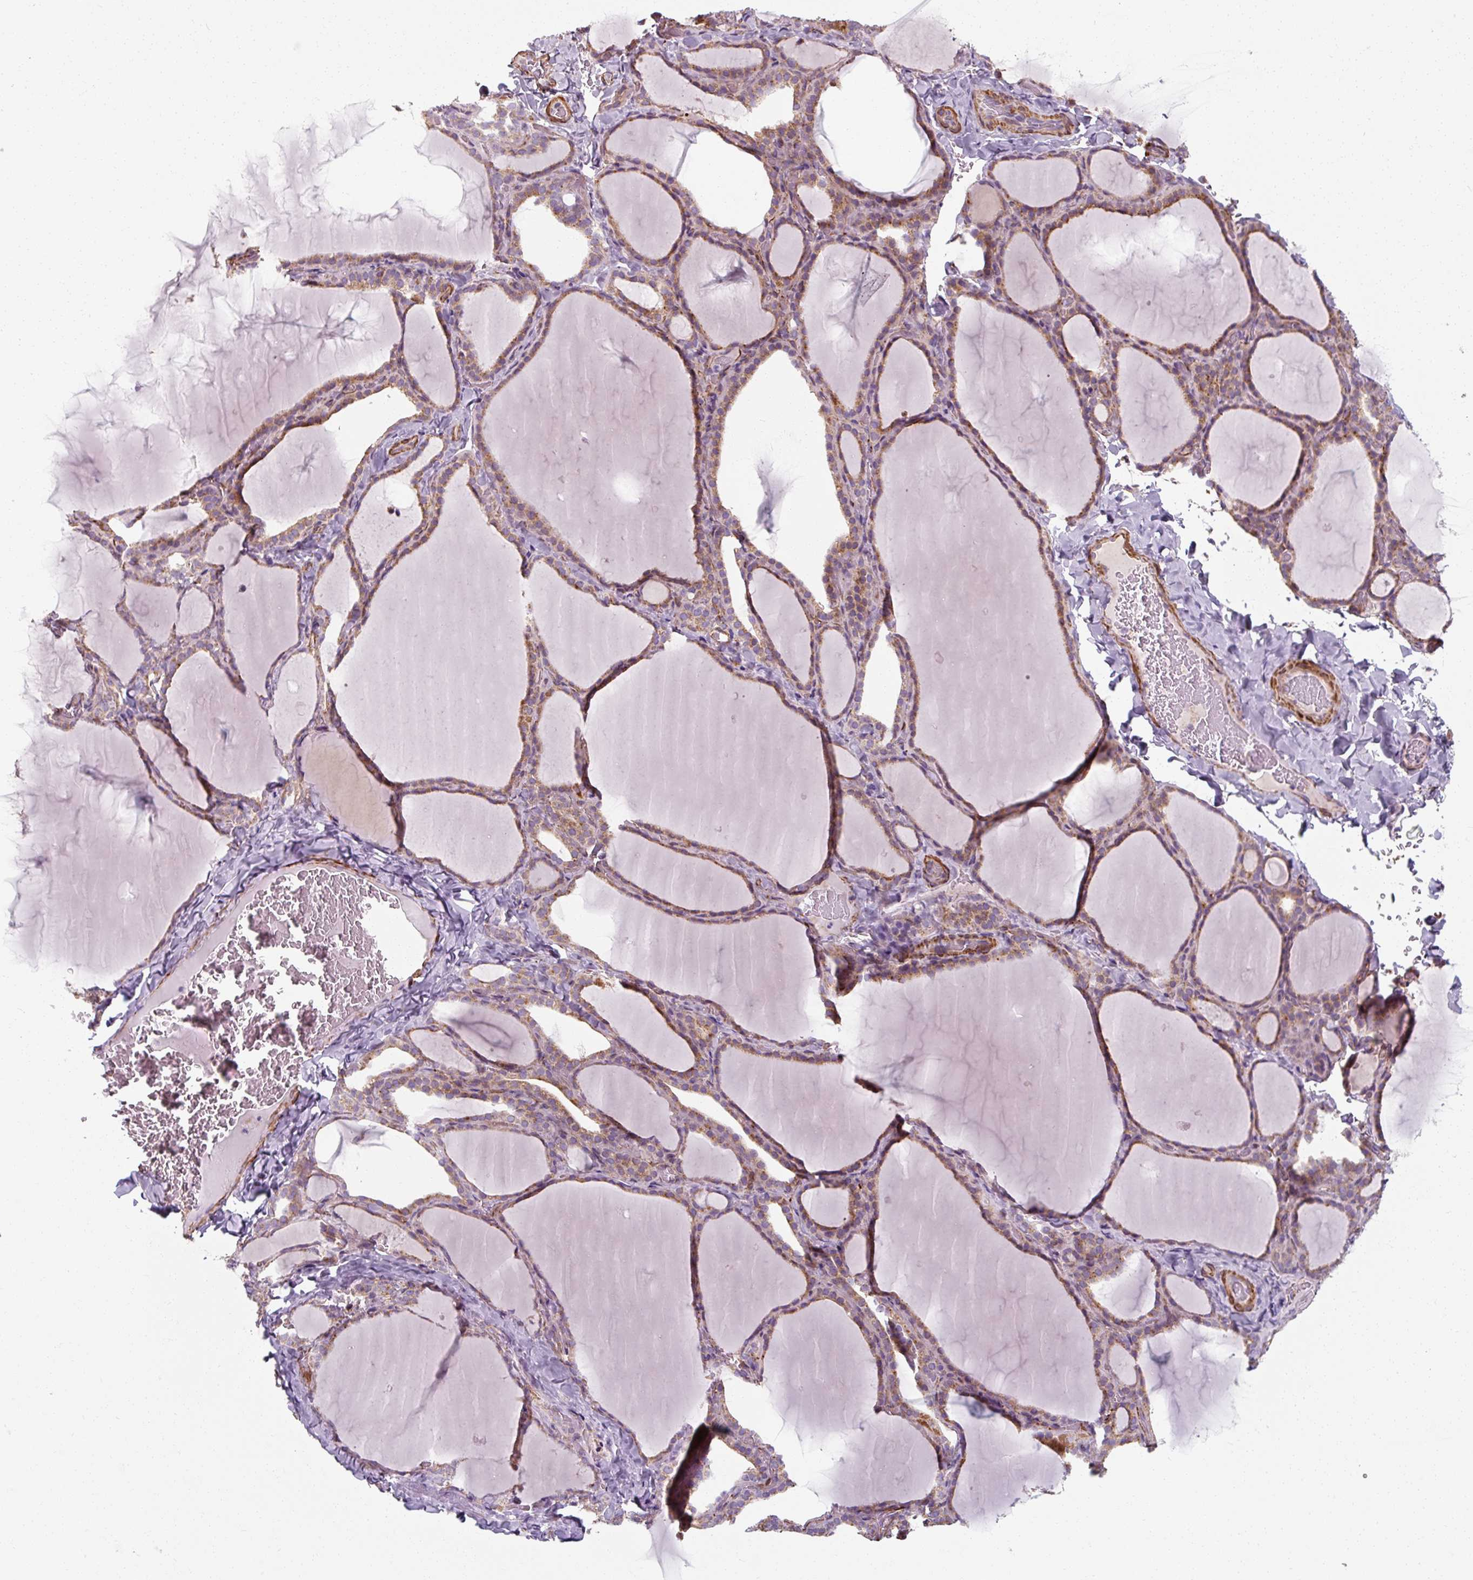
{"staining": {"intensity": "moderate", "quantity": "25%-75%", "location": "cytoplasmic/membranous"}, "tissue": "thyroid gland", "cell_type": "Glandular cells", "image_type": "normal", "snomed": [{"axis": "morphology", "description": "Normal tissue, NOS"}, {"axis": "topography", "description": "Thyroid gland"}], "caption": "IHC photomicrograph of normal thyroid gland: human thyroid gland stained using IHC demonstrates medium levels of moderate protein expression localized specifically in the cytoplasmic/membranous of glandular cells, appearing as a cytoplasmic/membranous brown color.", "gene": "MRPS5", "patient": {"sex": "female", "age": 22}}